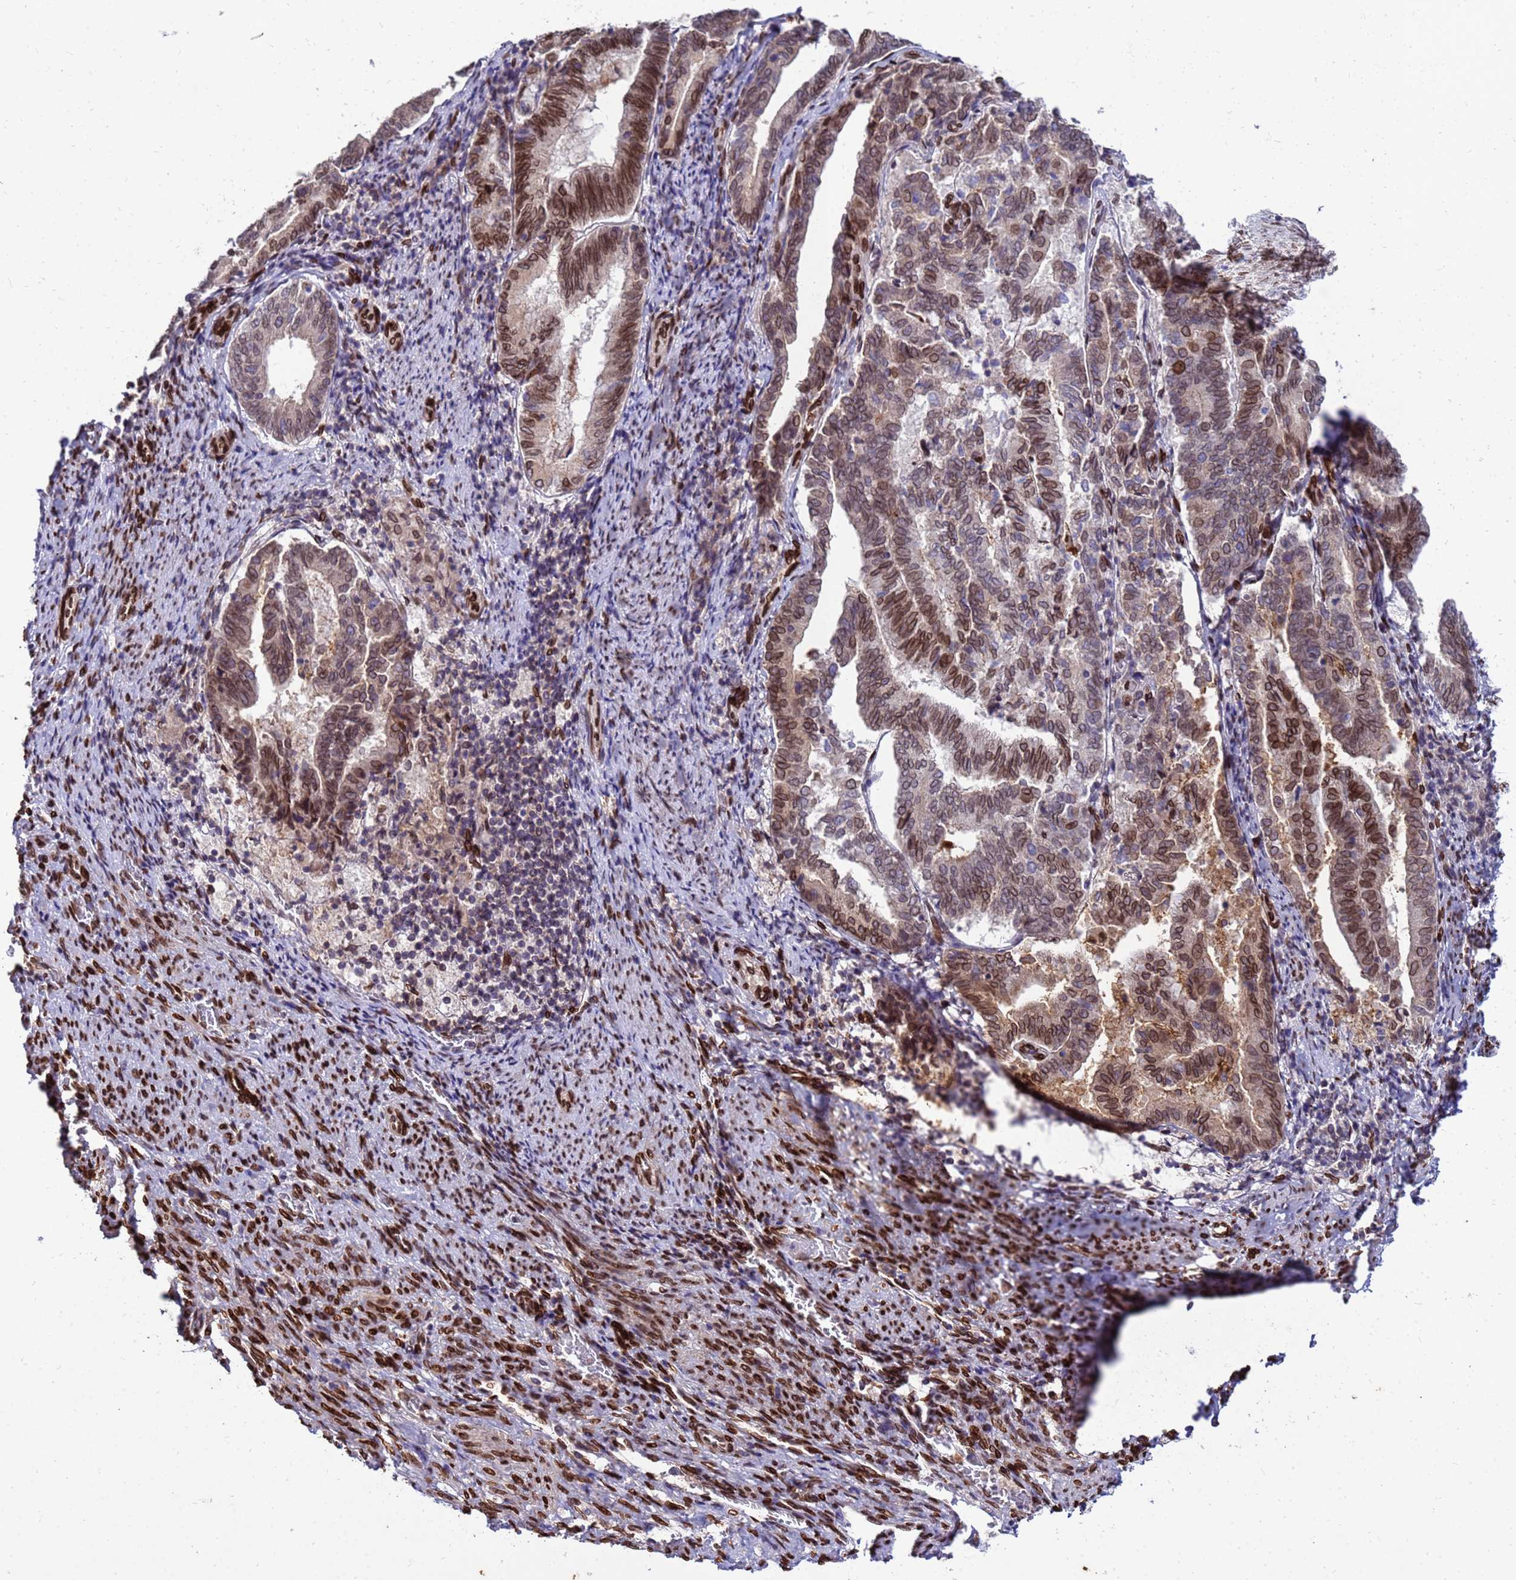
{"staining": {"intensity": "moderate", "quantity": "25%-75%", "location": "cytoplasmic/membranous,nuclear"}, "tissue": "endometrial cancer", "cell_type": "Tumor cells", "image_type": "cancer", "snomed": [{"axis": "morphology", "description": "Adenocarcinoma, NOS"}, {"axis": "topography", "description": "Endometrium"}], "caption": "Protein staining reveals moderate cytoplasmic/membranous and nuclear expression in approximately 25%-75% of tumor cells in endometrial adenocarcinoma.", "gene": "GPR135", "patient": {"sex": "female", "age": 80}}